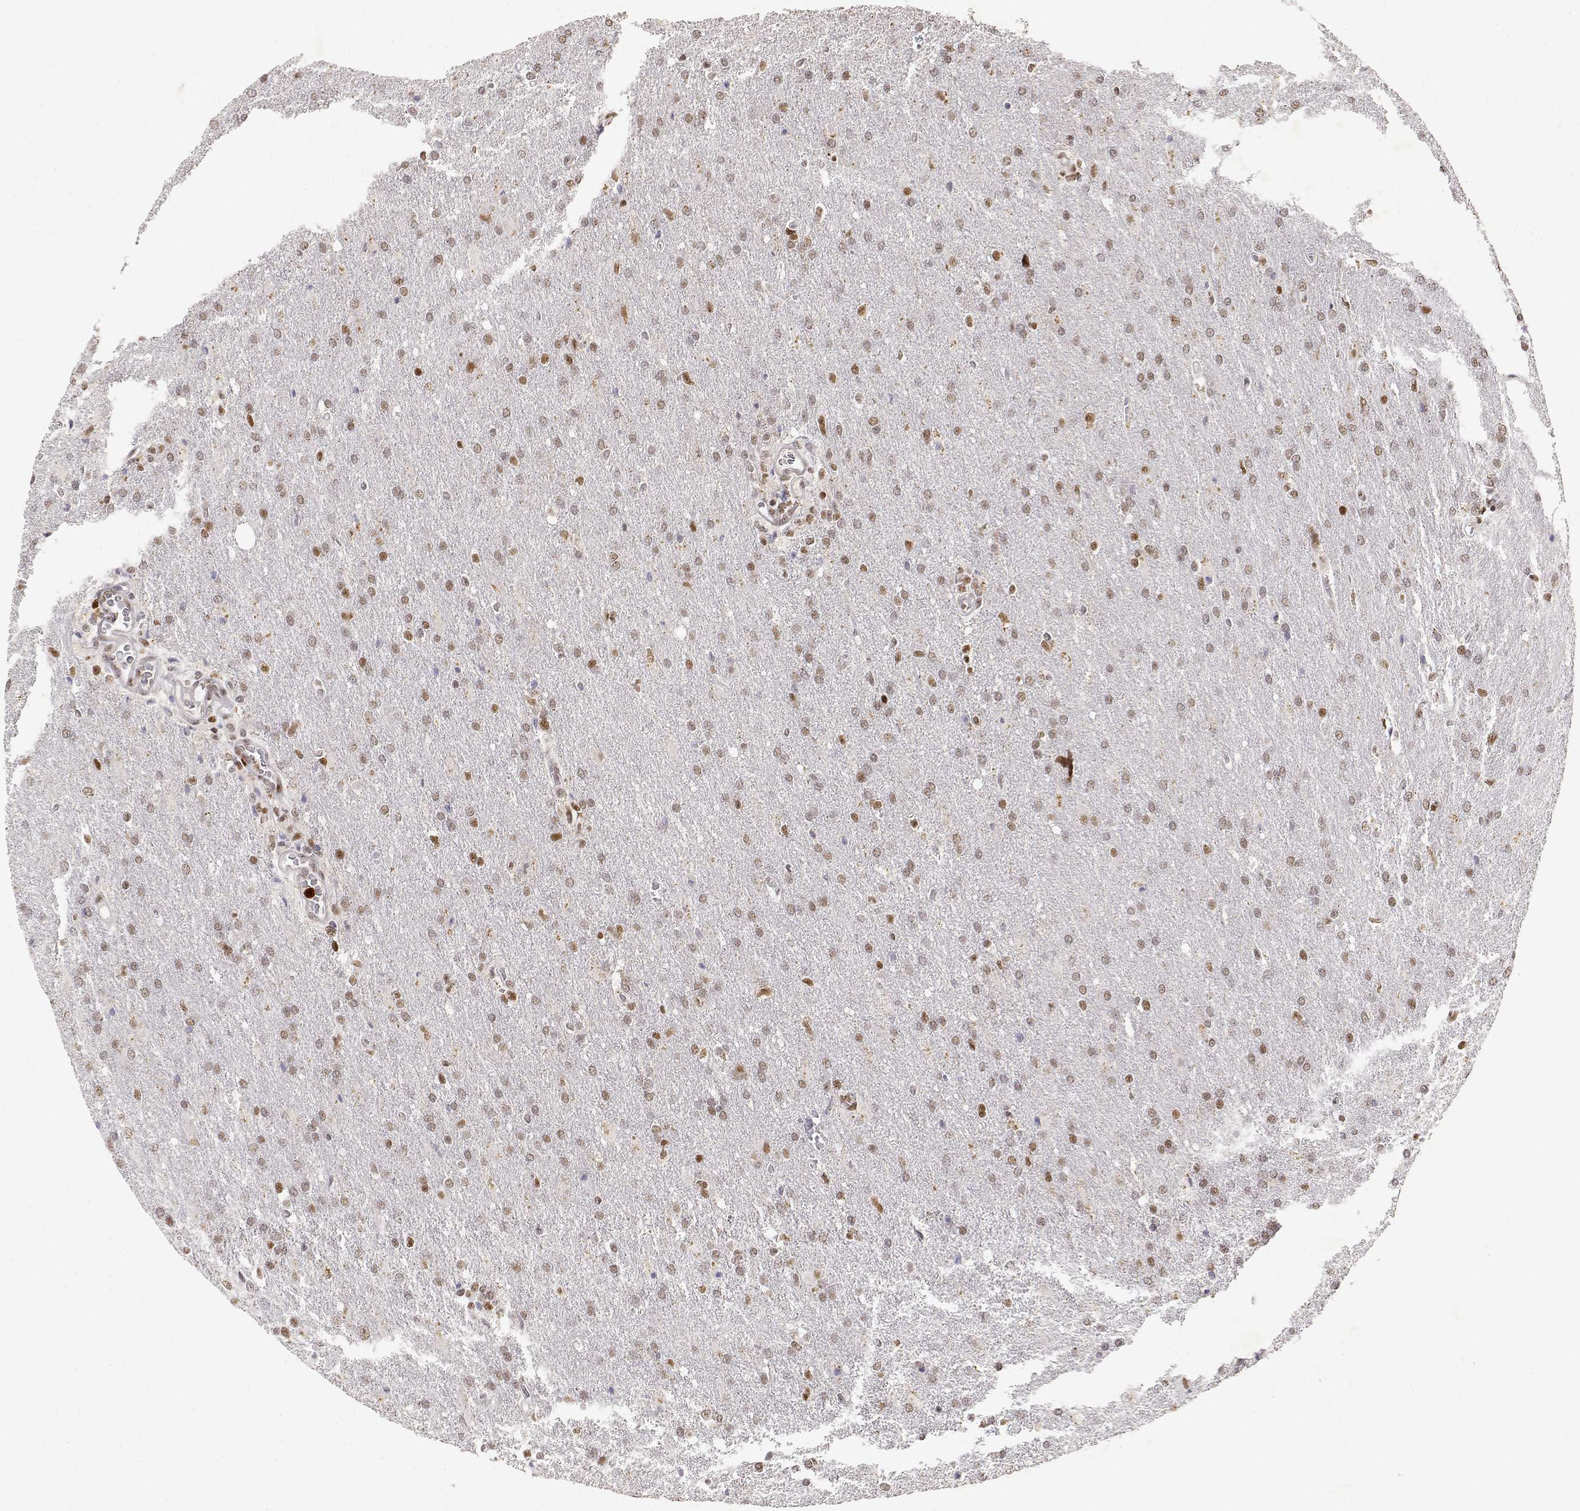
{"staining": {"intensity": "weak", "quantity": ">75%", "location": "nuclear"}, "tissue": "glioma", "cell_type": "Tumor cells", "image_type": "cancer", "snomed": [{"axis": "morphology", "description": "Glioma, malignant, High grade"}, {"axis": "topography", "description": "Brain"}], "caption": "Malignant glioma (high-grade) stained with a protein marker reveals weak staining in tumor cells.", "gene": "RSF1", "patient": {"sex": "male", "age": 68}}